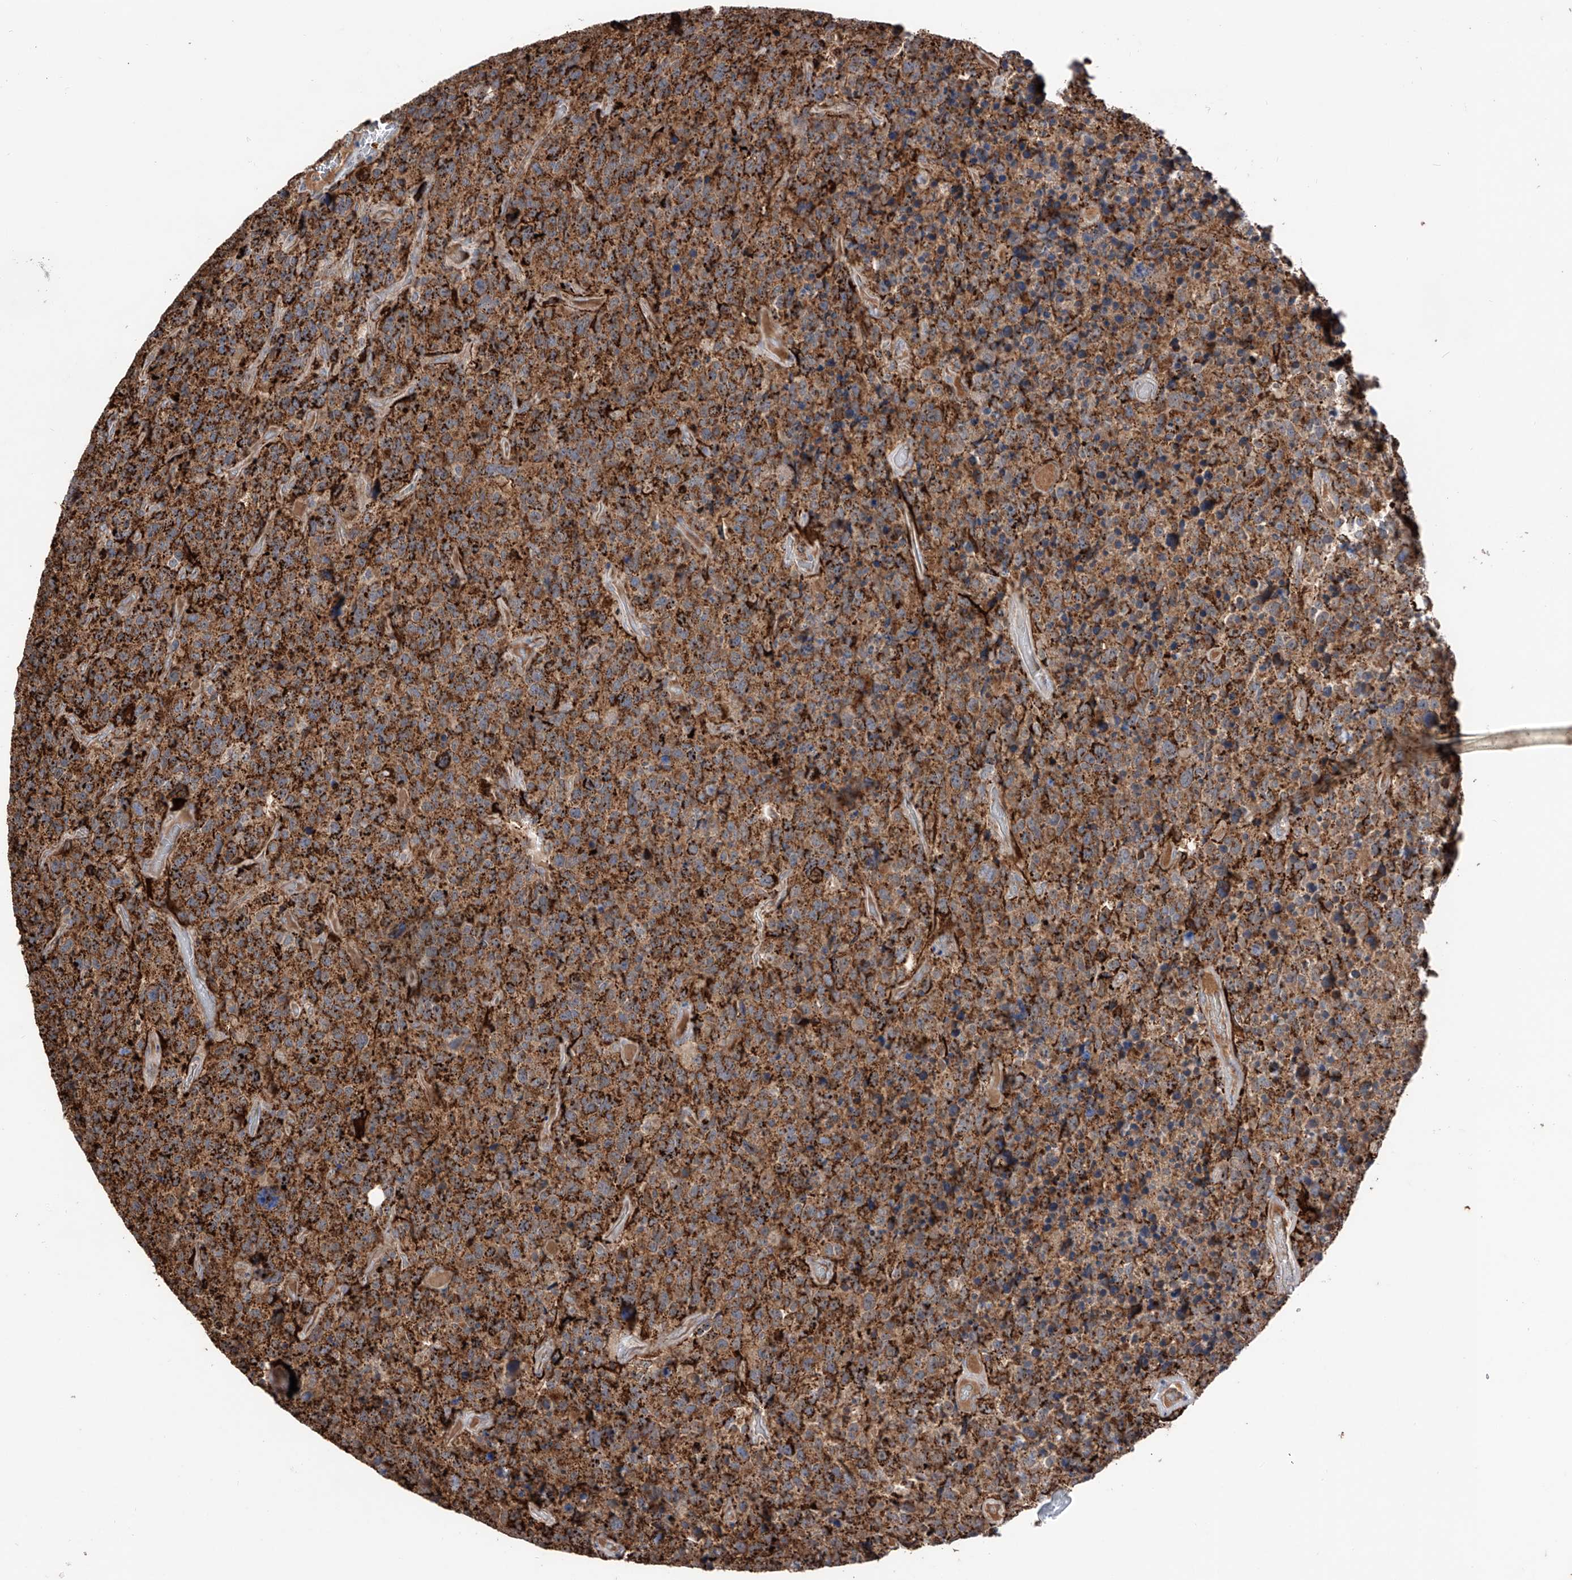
{"staining": {"intensity": "moderate", "quantity": ">75%", "location": "cytoplasmic/membranous"}, "tissue": "glioma", "cell_type": "Tumor cells", "image_type": "cancer", "snomed": [{"axis": "morphology", "description": "Glioma, malignant, High grade"}, {"axis": "topography", "description": "Brain"}], "caption": "A brown stain highlights moderate cytoplasmic/membranous staining of a protein in glioma tumor cells.", "gene": "EDN1", "patient": {"sex": "male", "age": 69}}